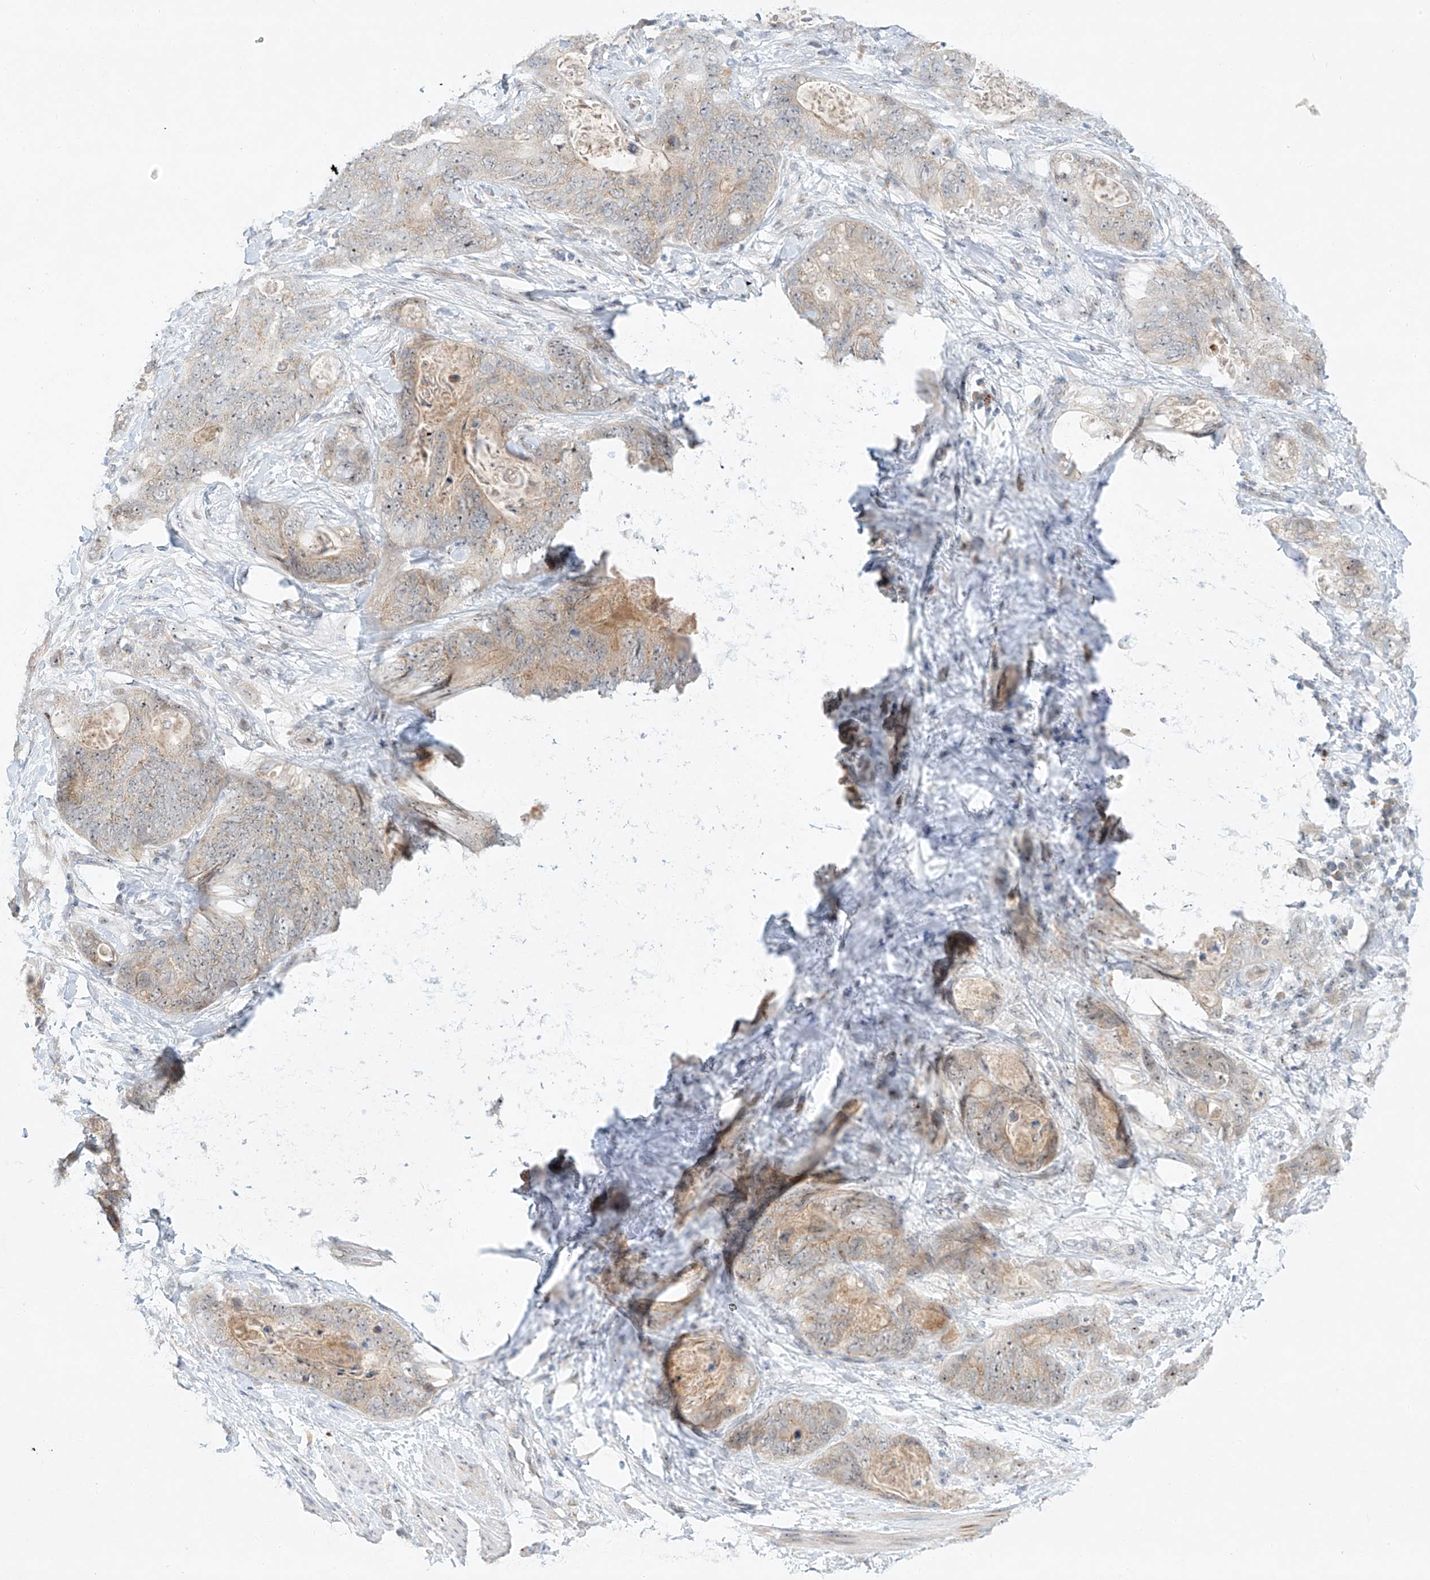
{"staining": {"intensity": "weak", "quantity": "25%-75%", "location": "cytoplasmic/membranous"}, "tissue": "stomach cancer", "cell_type": "Tumor cells", "image_type": "cancer", "snomed": [{"axis": "morphology", "description": "Adenocarcinoma, NOS"}, {"axis": "topography", "description": "Stomach"}], "caption": "Human stomach adenocarcinoma stained with a brown dye shows weak cytoplasmic/membranous positive staining in about 25%-75% of tumor cells.", "gene": "PAK6", "patient": {"sex": "female", "age": 89}}